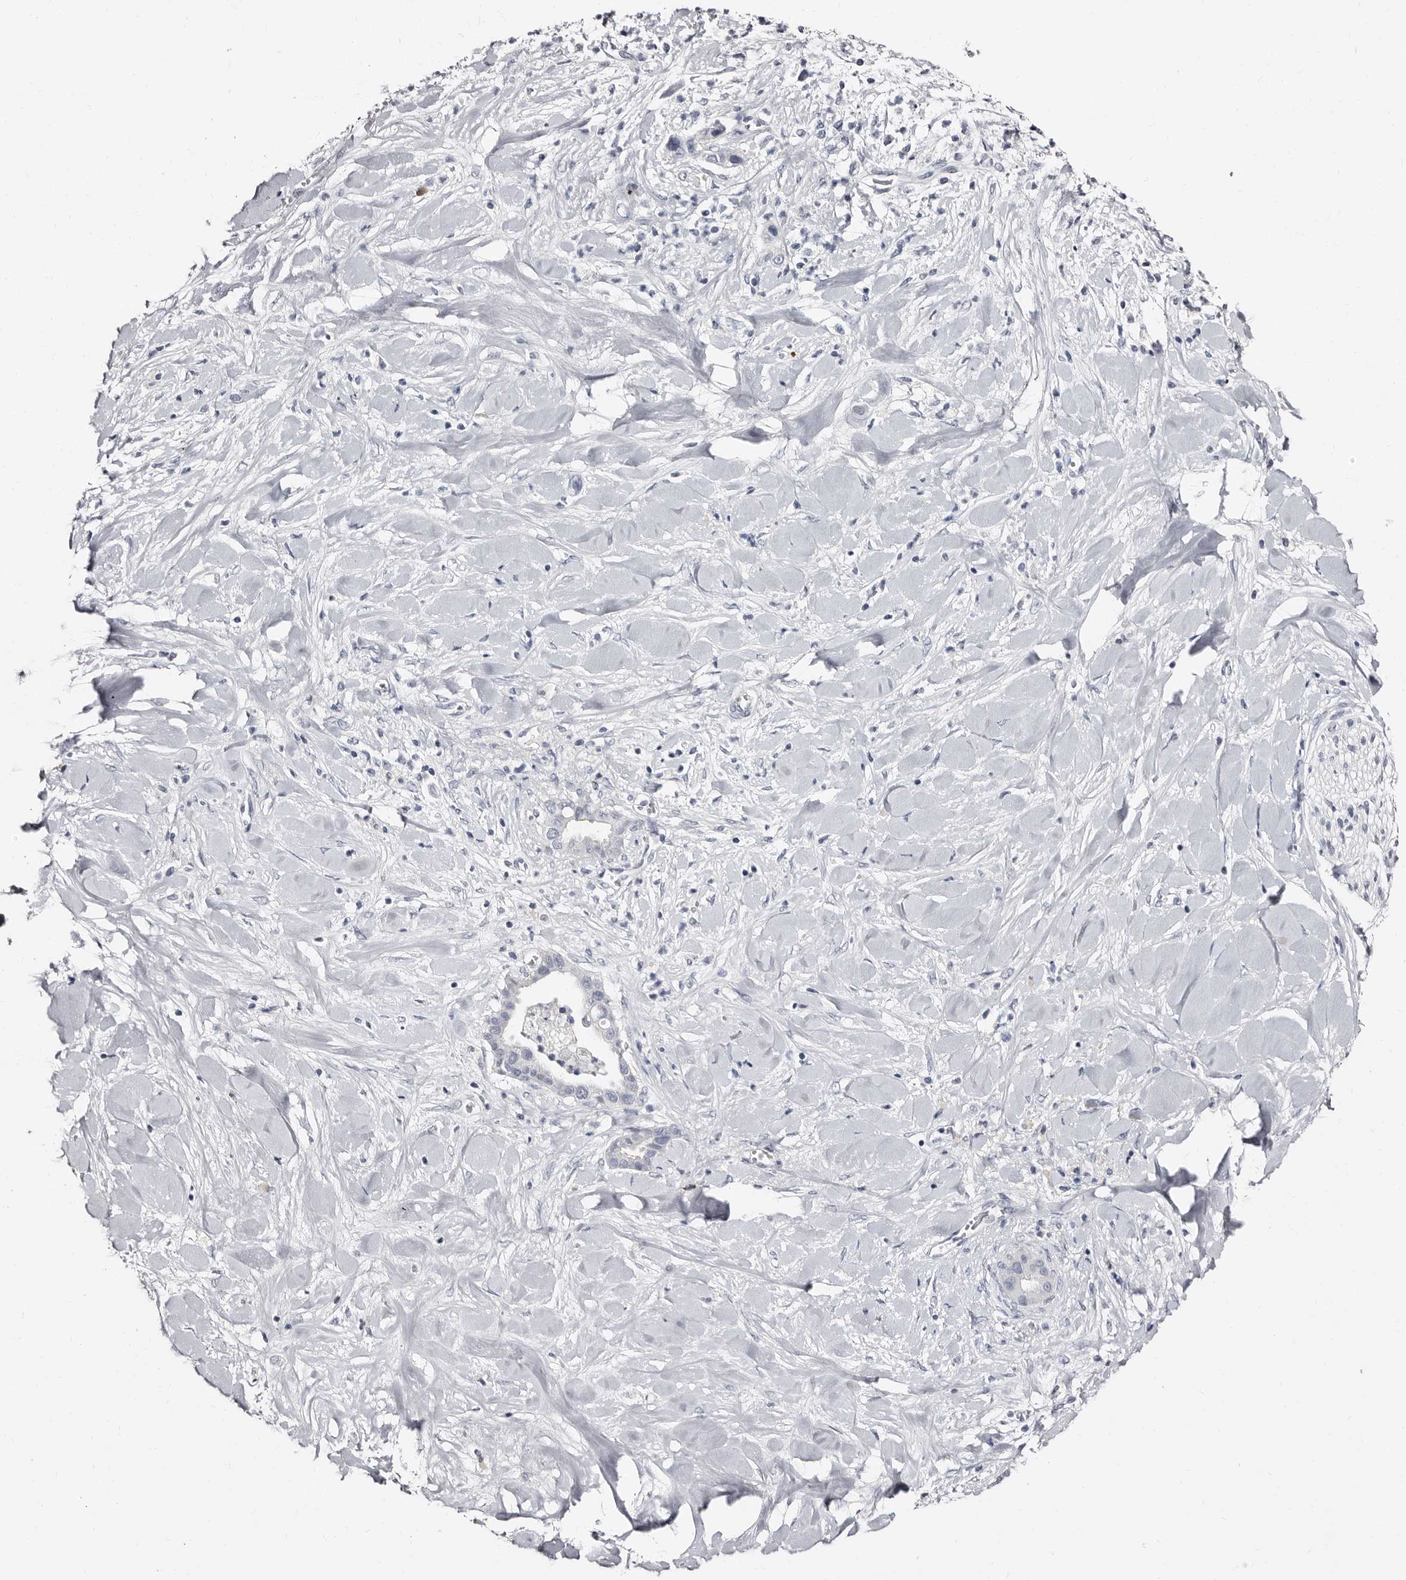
{"staining": {"intensity": "negative", "quantity": "none", "location": "none"}, "tissue": "liver cancer", "cell_type": "Tumor cells", "image_type": "cancer", "snomed": [{"axis": "morphology", "description": "Cholangiocarcinoma"}, {"axis": "topography", "description": "Liver"}], "caption": "Liver cancer (cholangiocarcinoma) was stained to show a protein in brown. There is no significant expression in tumor cells.", "gene": "TBC1D22B", "patient": {"sex": "female", "age": 54}}